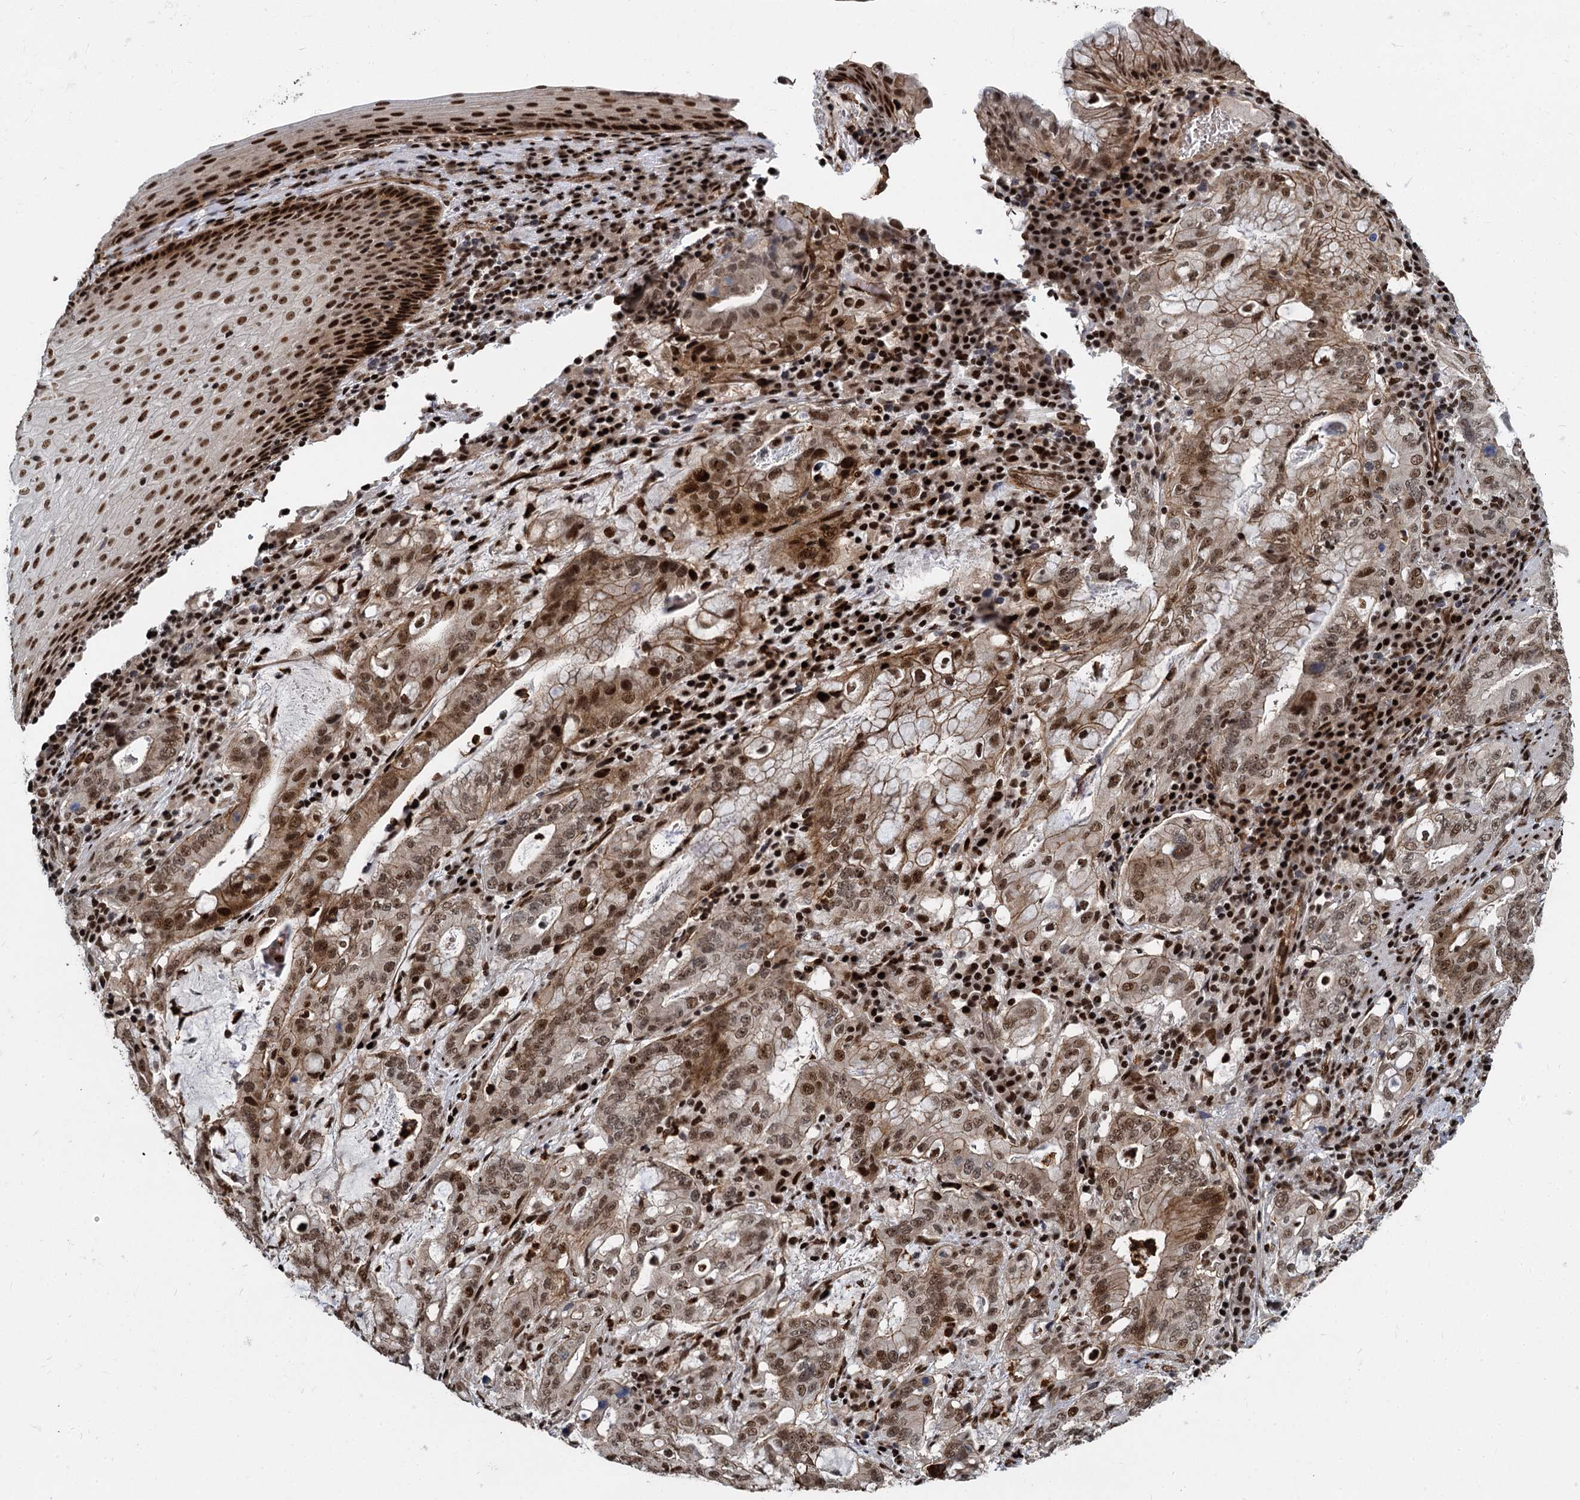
{"staining": {"intensity": "moderate", "quantity": ">75%", "location": "cytoplasmic/membranous,nuclear"}, "tissue": "stomach cancer", "cell_type": "Tumor cells", "image_type": "cancer", "snomed": [{"axis": "morphology", "description": "Normal tissue, NOS"}, {"axis": "morphology", "description": "Adenocarcinoma, NOS"}, {"axis": "topography", "description": "Esophagus"}, {"axis": "topography", "description": "Stomach, upper"}, {"axis": "topography", "description": "Peripheral nerve tissue"}], "caption": "Human adenocarcinoma (stomach) stained with a protein marker displays moderate staining in tumor cells.", "gene": "ANKRD49", "patient": {"sex": "male", "age": 62}}